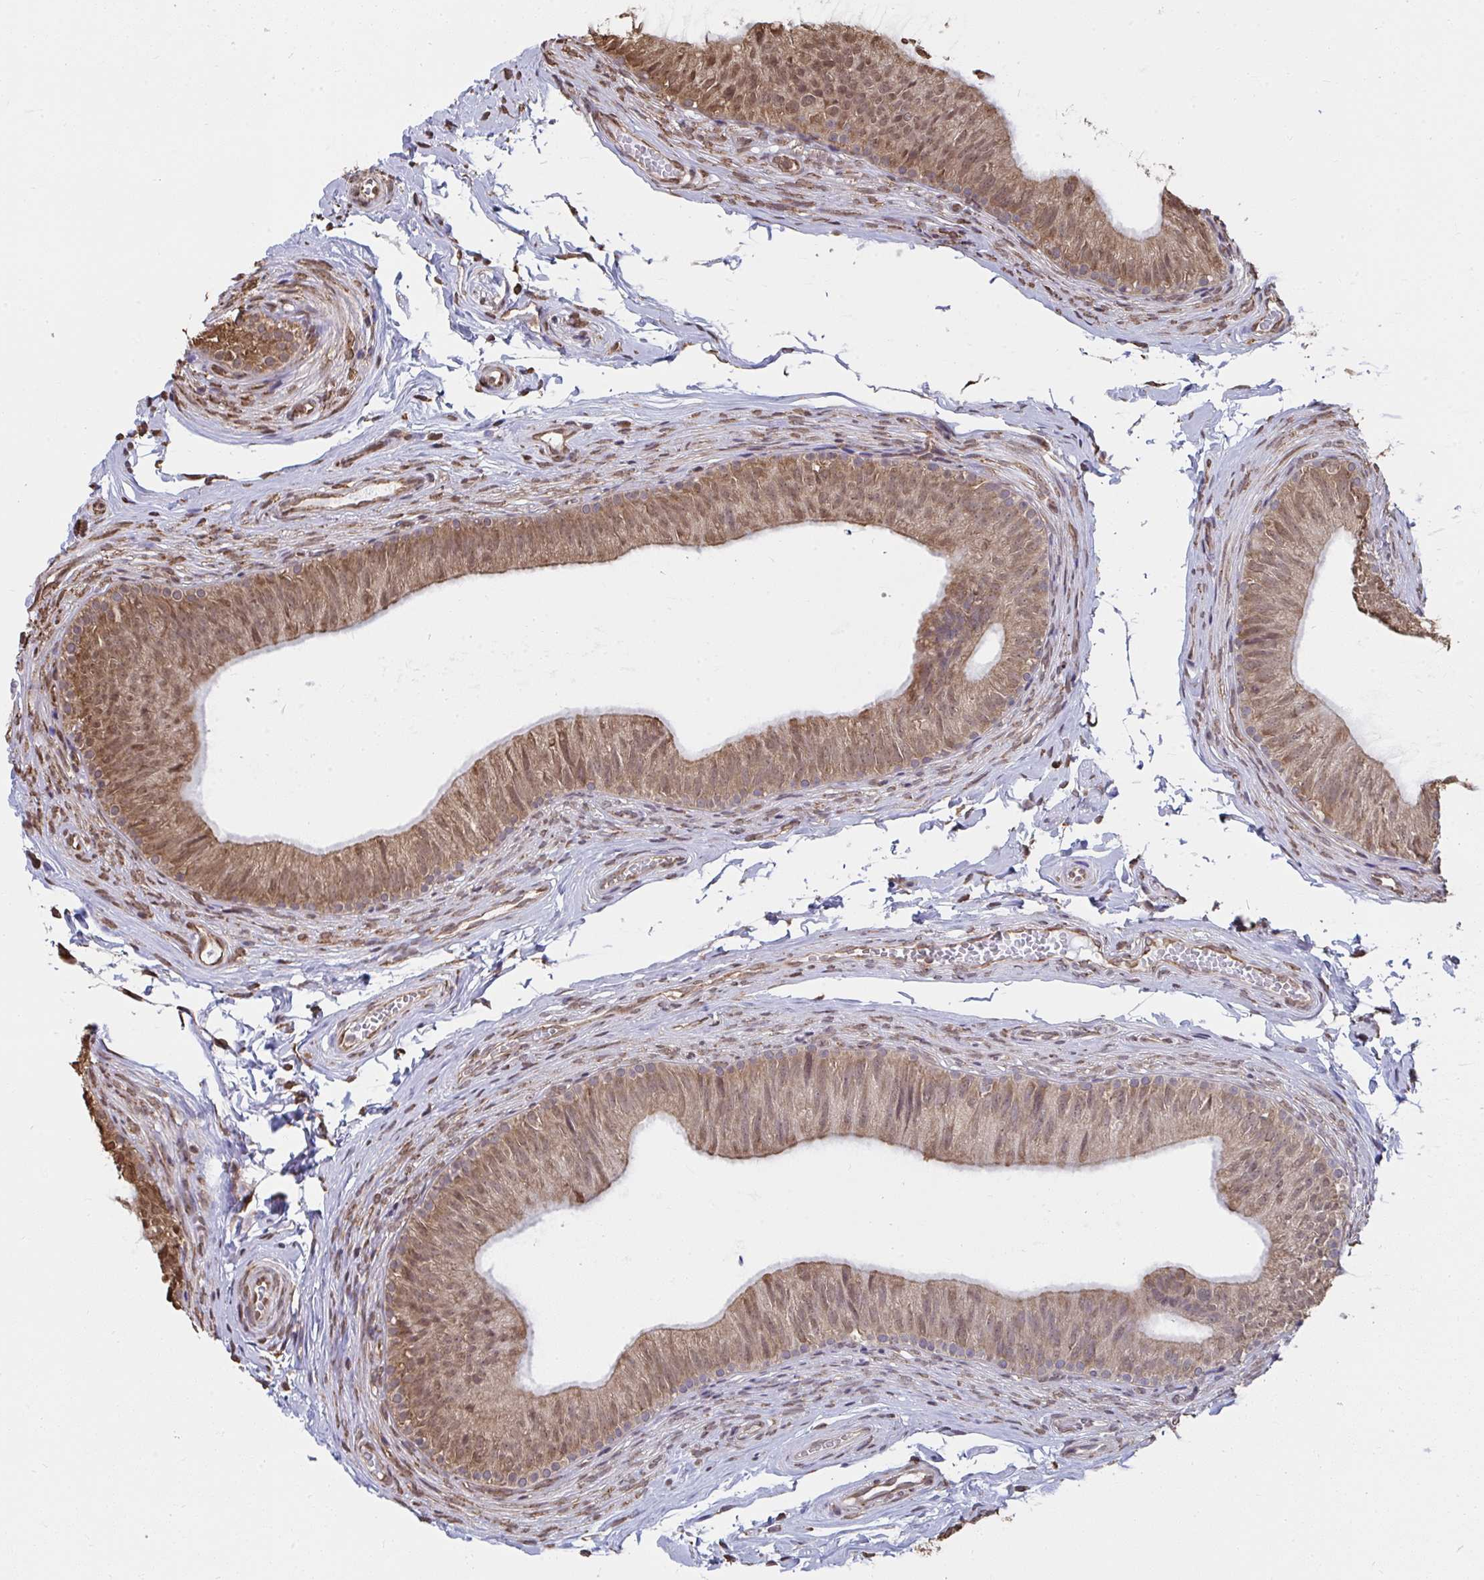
{"staining": {"intensity": "moderate", "quantity": ">75%", "location": "cytoplasmic/membranous,nuclear"}, "tissue": "epididymis", "cell_type": "Glandular cells", "image_type": "normal", "snomed": [{"axis": "morphology", "description": "Normal tissue, NOS"}, {"axis": "topography", "description": "Epididymis, spermatic cord, NOS"}, {"axis": "topography", "description": "Epididymis"}, {"axis": "topography", "description": "Peripheral nerve tissue"}], "caption": "Epididymis stained with immunohistochemistry displays moderate cytoplasmic/membranous,nuclear expression in approximately >75% of glandular cells.", "gene": "SYNCRIP", "patient": {"sex": "male", "age": 29}}